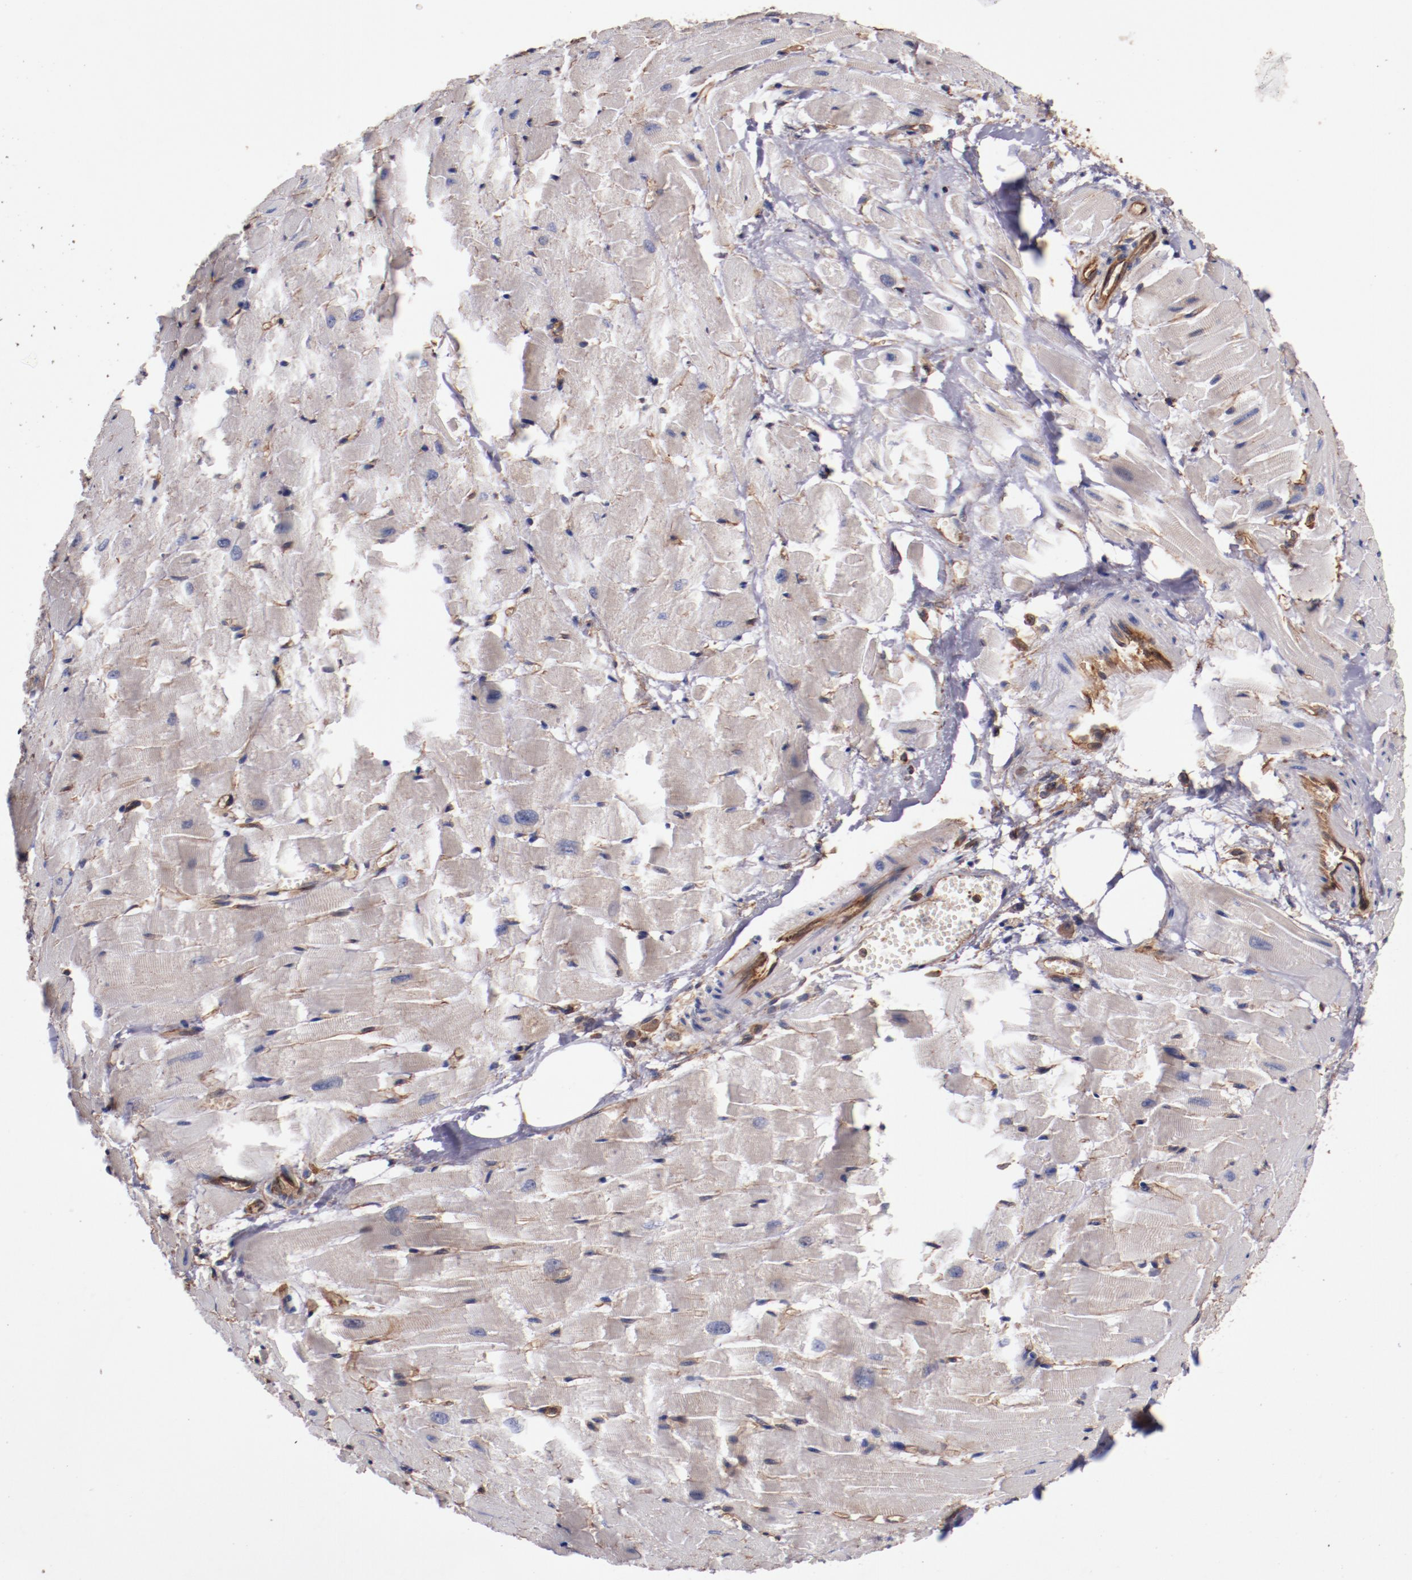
{"staining": {"intensity": "weak", "quantity": "25%-75%", "location": "cytoplasmic/membranous"}, "tissue": "heart muscle", "cell_type": "Cardiomyocytes", "image_type": "normal", "snomed": [{"axis": "morphology", "description": "Normal tissue, NOS"}, {"axis": "topography", "description": "Heart"}], "caption": "IHC histopathology image of normal heart muscle stained for a protein (brown), which exhibits low levels of weak cytoplasmic/membranous positivity in about 25%-75% of cardiomyocytes.", "gene": "TMOD3", "patient": {"sex": "female", "age": 19}}